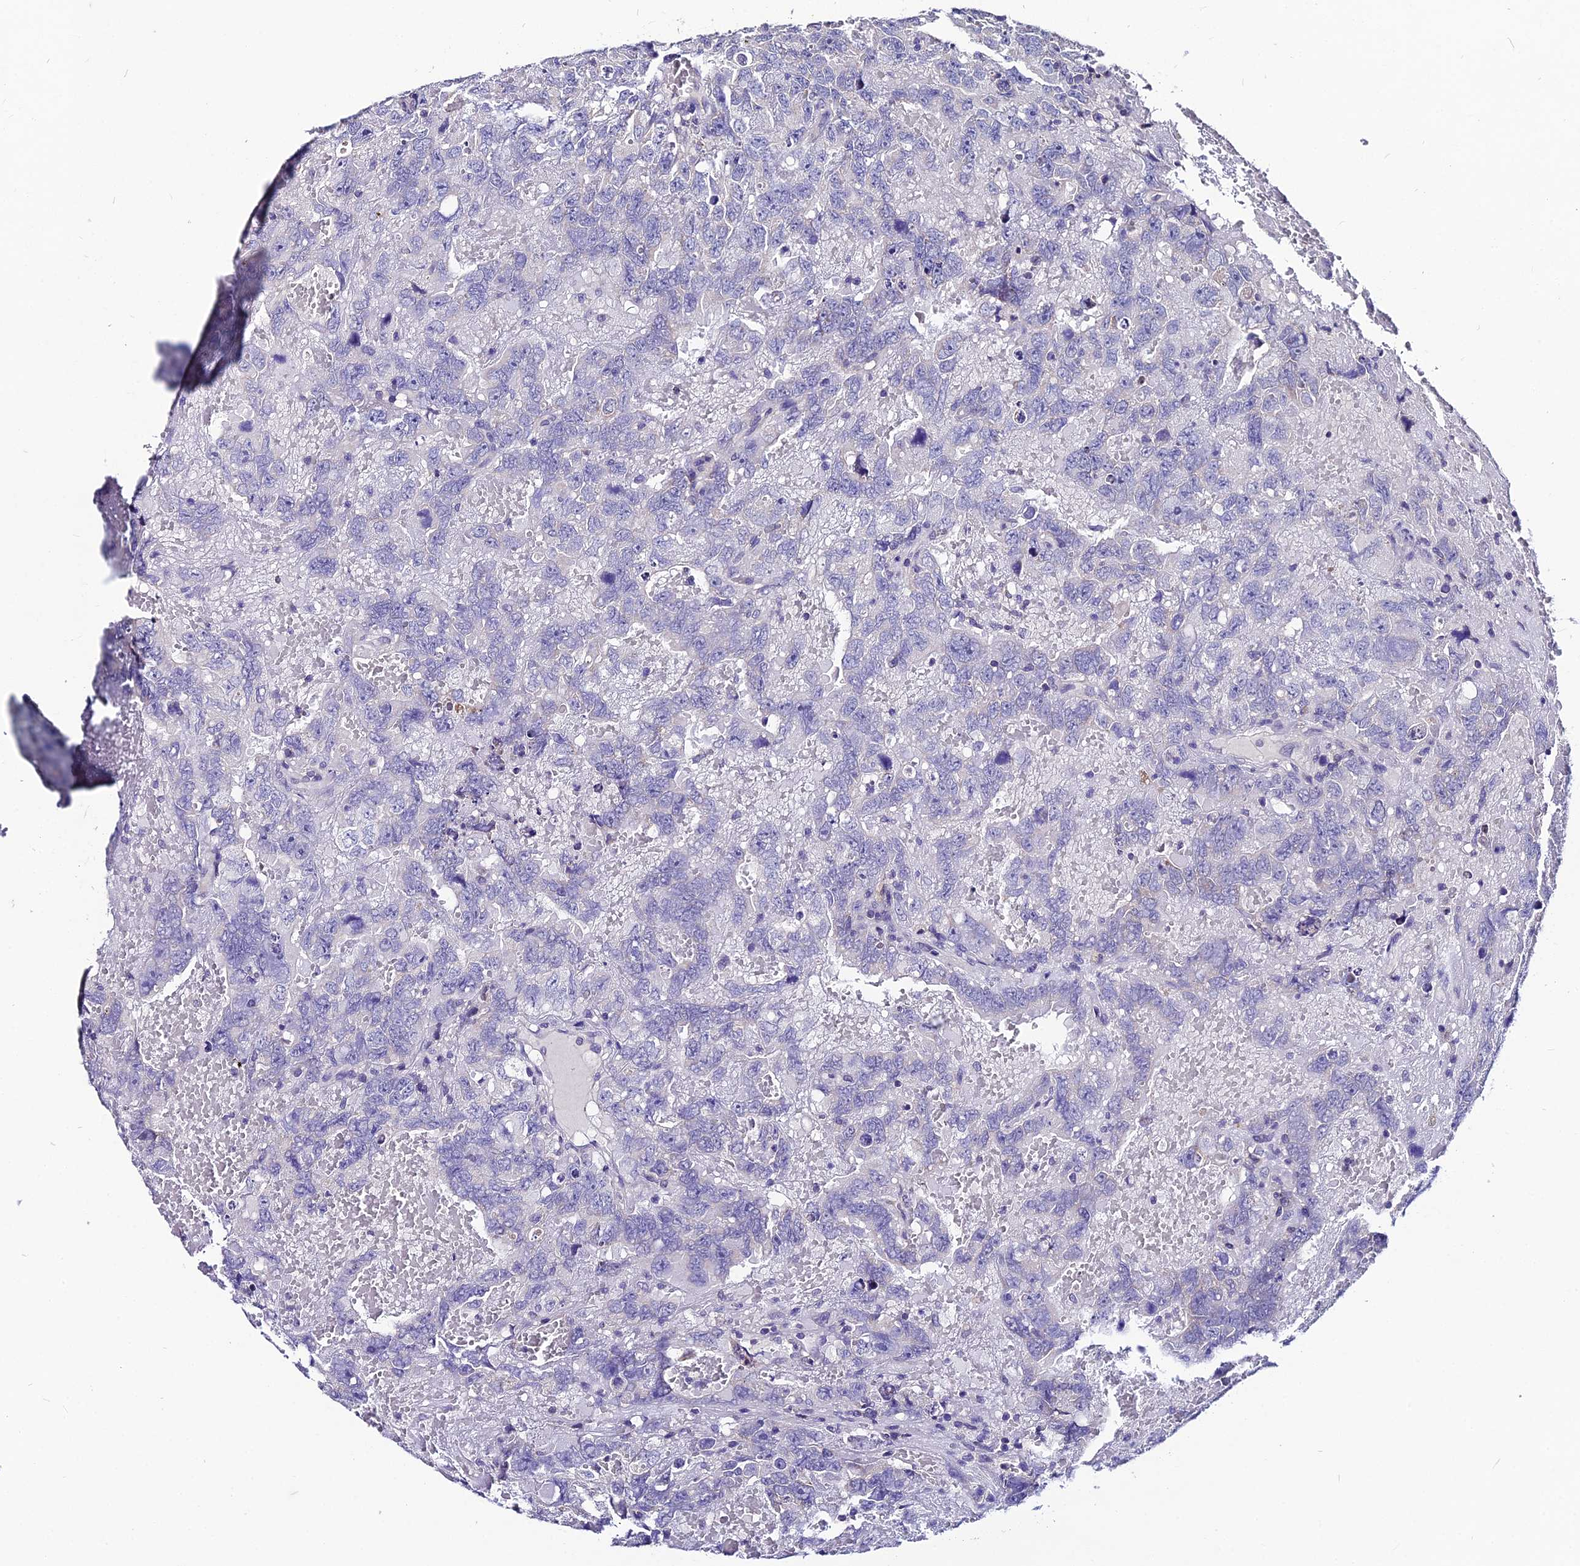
{"staining": {"intensity": "negative", "quantity": "none", "location": "none"}, "tissue": "testis cancer", "cell_type": "Tumor cells", "image_type": "cancer", "snomed": [{"axis": "morphology", "description": "Carcinoma, Embryonal, NOS"}, {"axis": "topography", "description": "Testis"}], "caption": "Testis cancer (embryonal carcinoma) stained for a protein using IHC exhibits no expression tumor cells.", "gene": "LGALS7", "patient": {"sex": "male", "age": 45}}